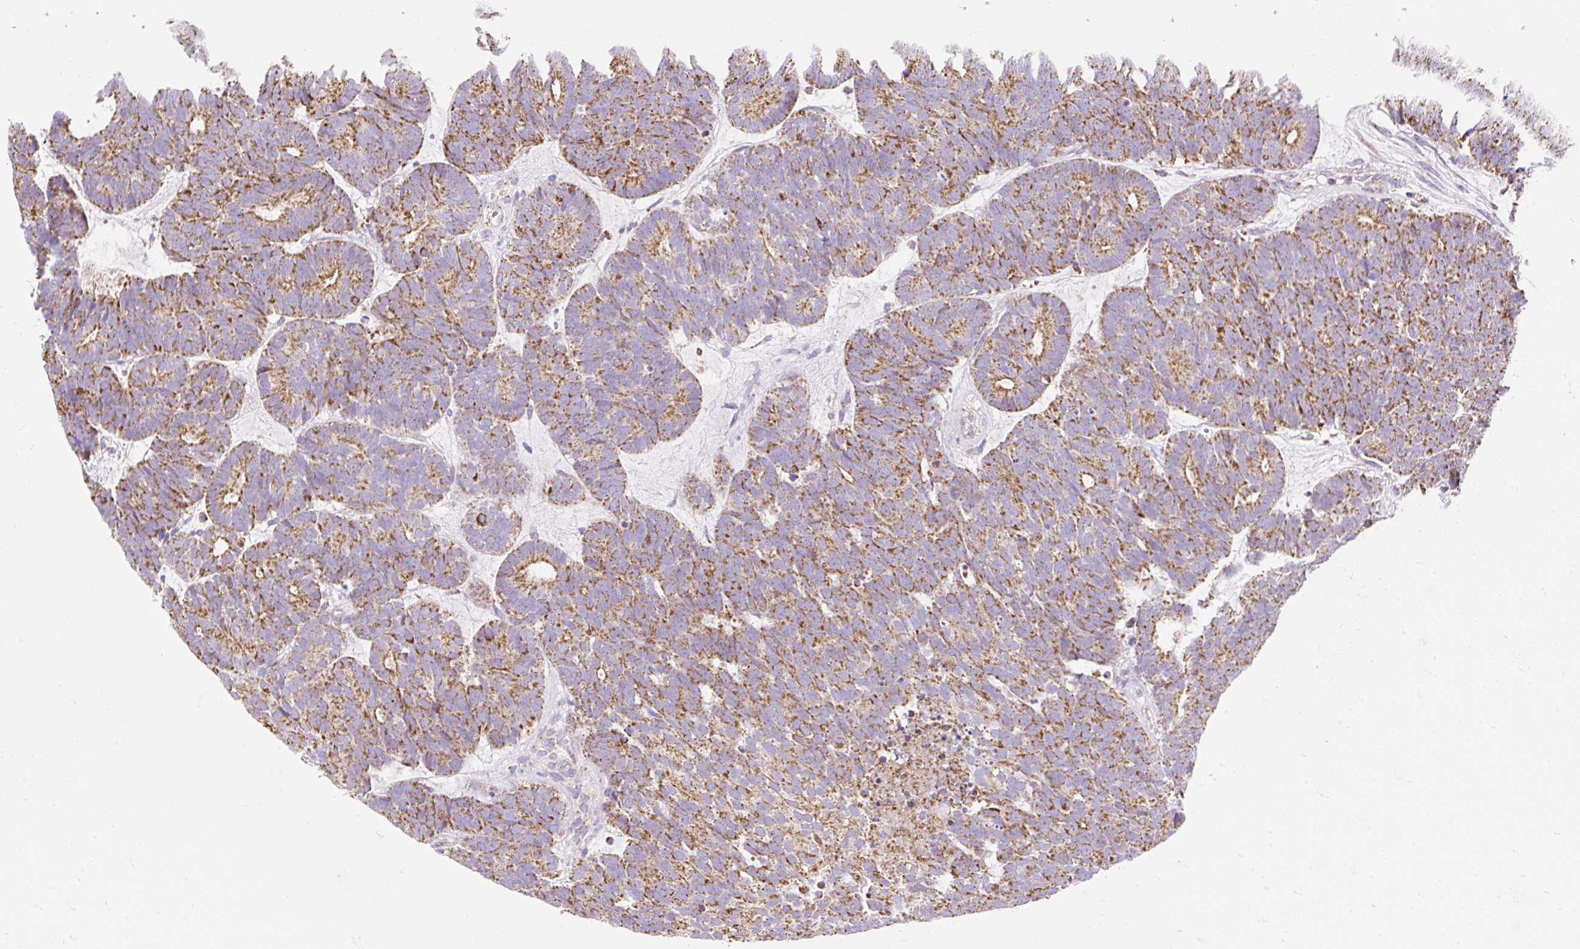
{"staining": {"intensity": "moderate", "quantity": ">75%", "location": "cytoplasmic/membranous"}, "tissue": "head and neck cancer", "cell_type": "Tumor cells", "image_type": "cancer", "snomed": [{"axis": "morphology", "description": "Adenocarcinoma, NOS"}, {"axis": "topography", "description": "Head-Neck"}], "caption": "A high-resolution histopathology image shows immunohistochemistry staining of adenocarcinoma (head and neck), which exhibits moderate cytoplasmic/membranous expression in approximately >75% of tumor cells.", "gene": "DAAM2", "patient": {"sex": "female", "age": 81}}